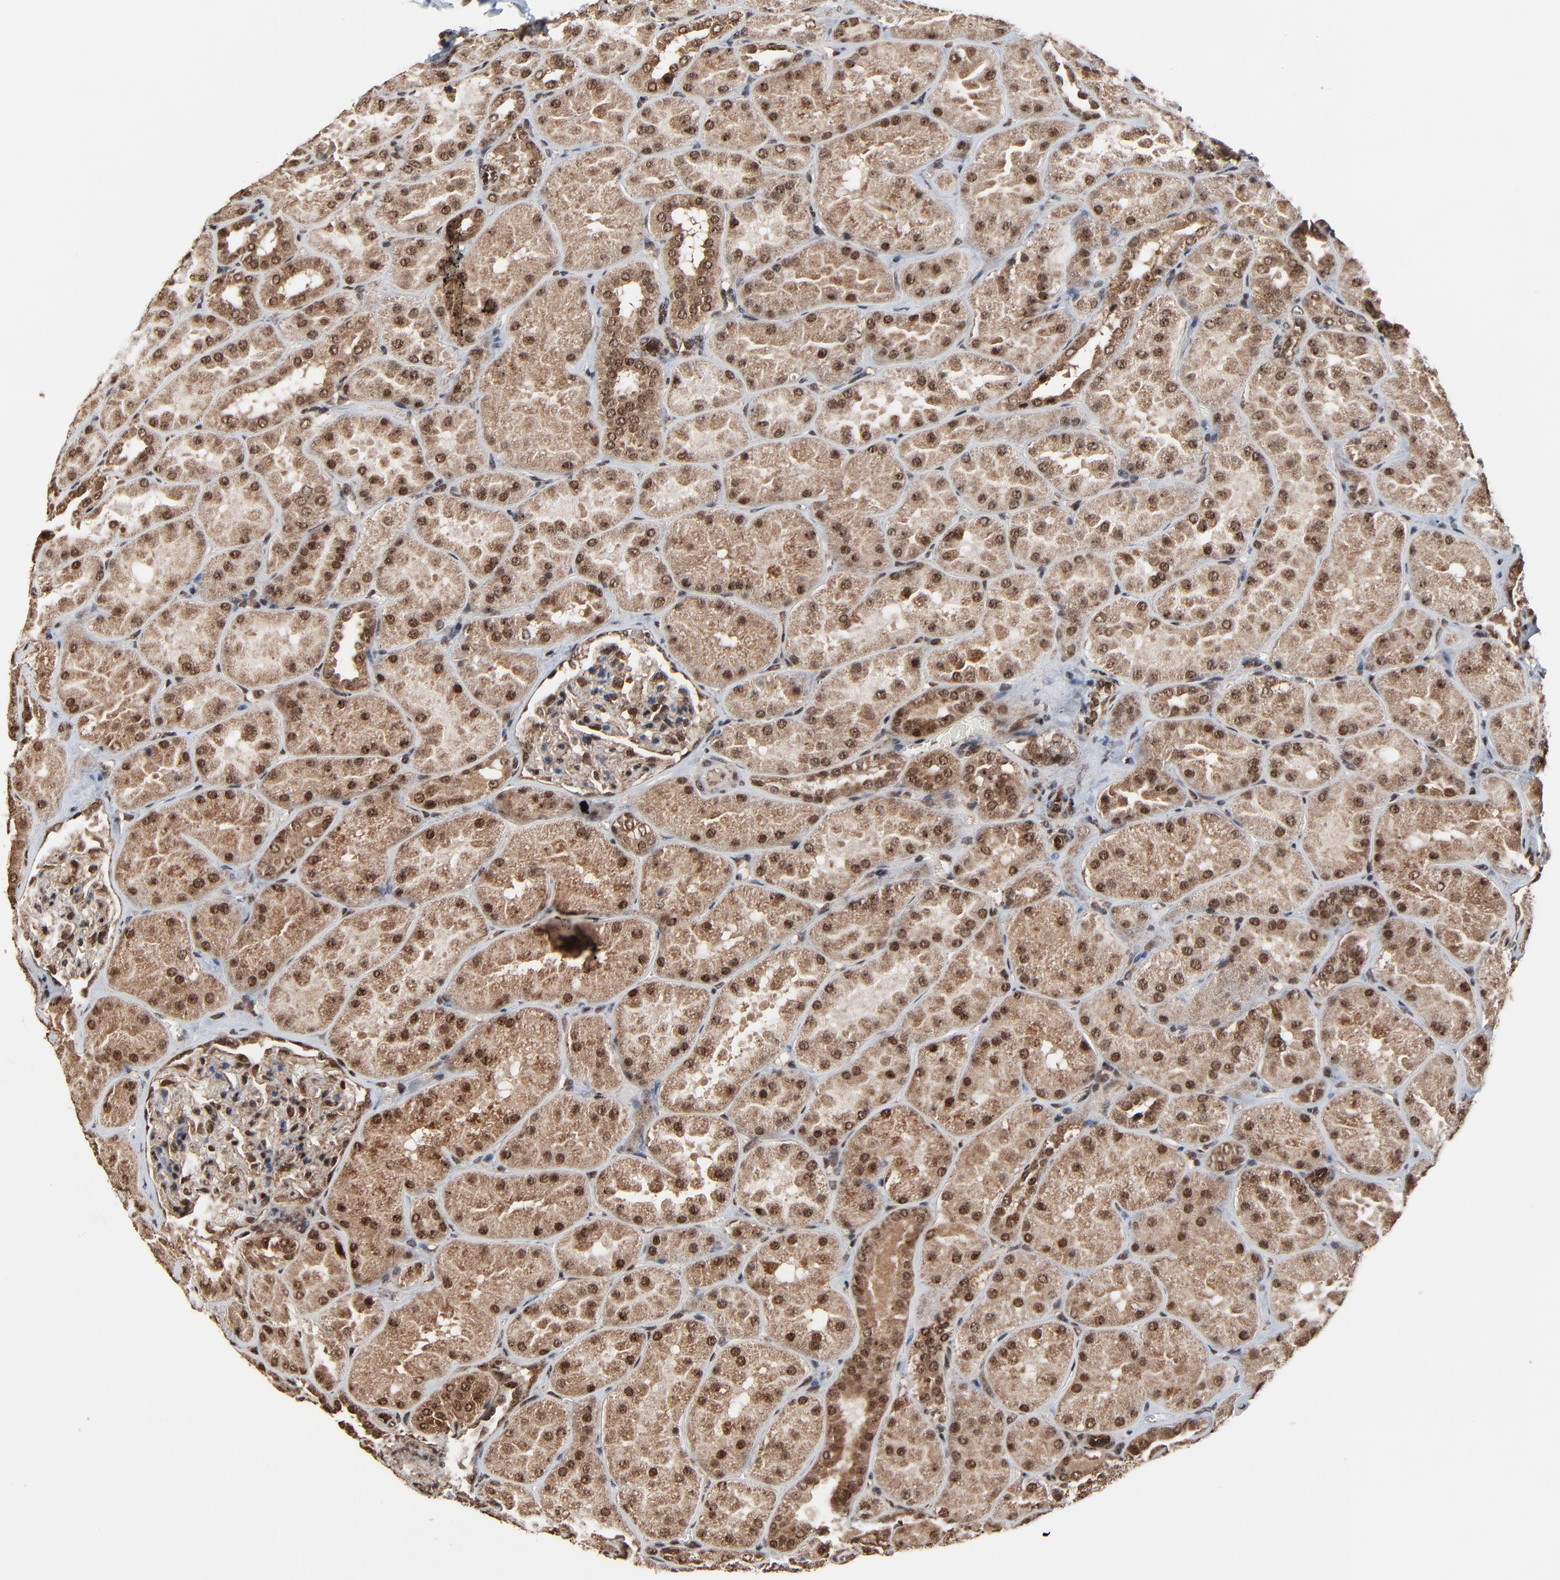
{"staining": {"intensity": "moderate", "quantity": "25%-75%", "location": "nuclear"}, "tissue": "kidney", "cell_type": "Cells in glomeruli", "image_type": "normal", "snomed": [{"axis": "morphology", "description": "Normal tissue, NOS"}, {"axis": "topography", "description": "Kidney"}], "caption": "Benign kidney demonstrates moderate nuclear expression in about 25%-75% of cells in glomeruli.", "gene": "RHOJ", "patient": {"sex": "male", "age": 28}}